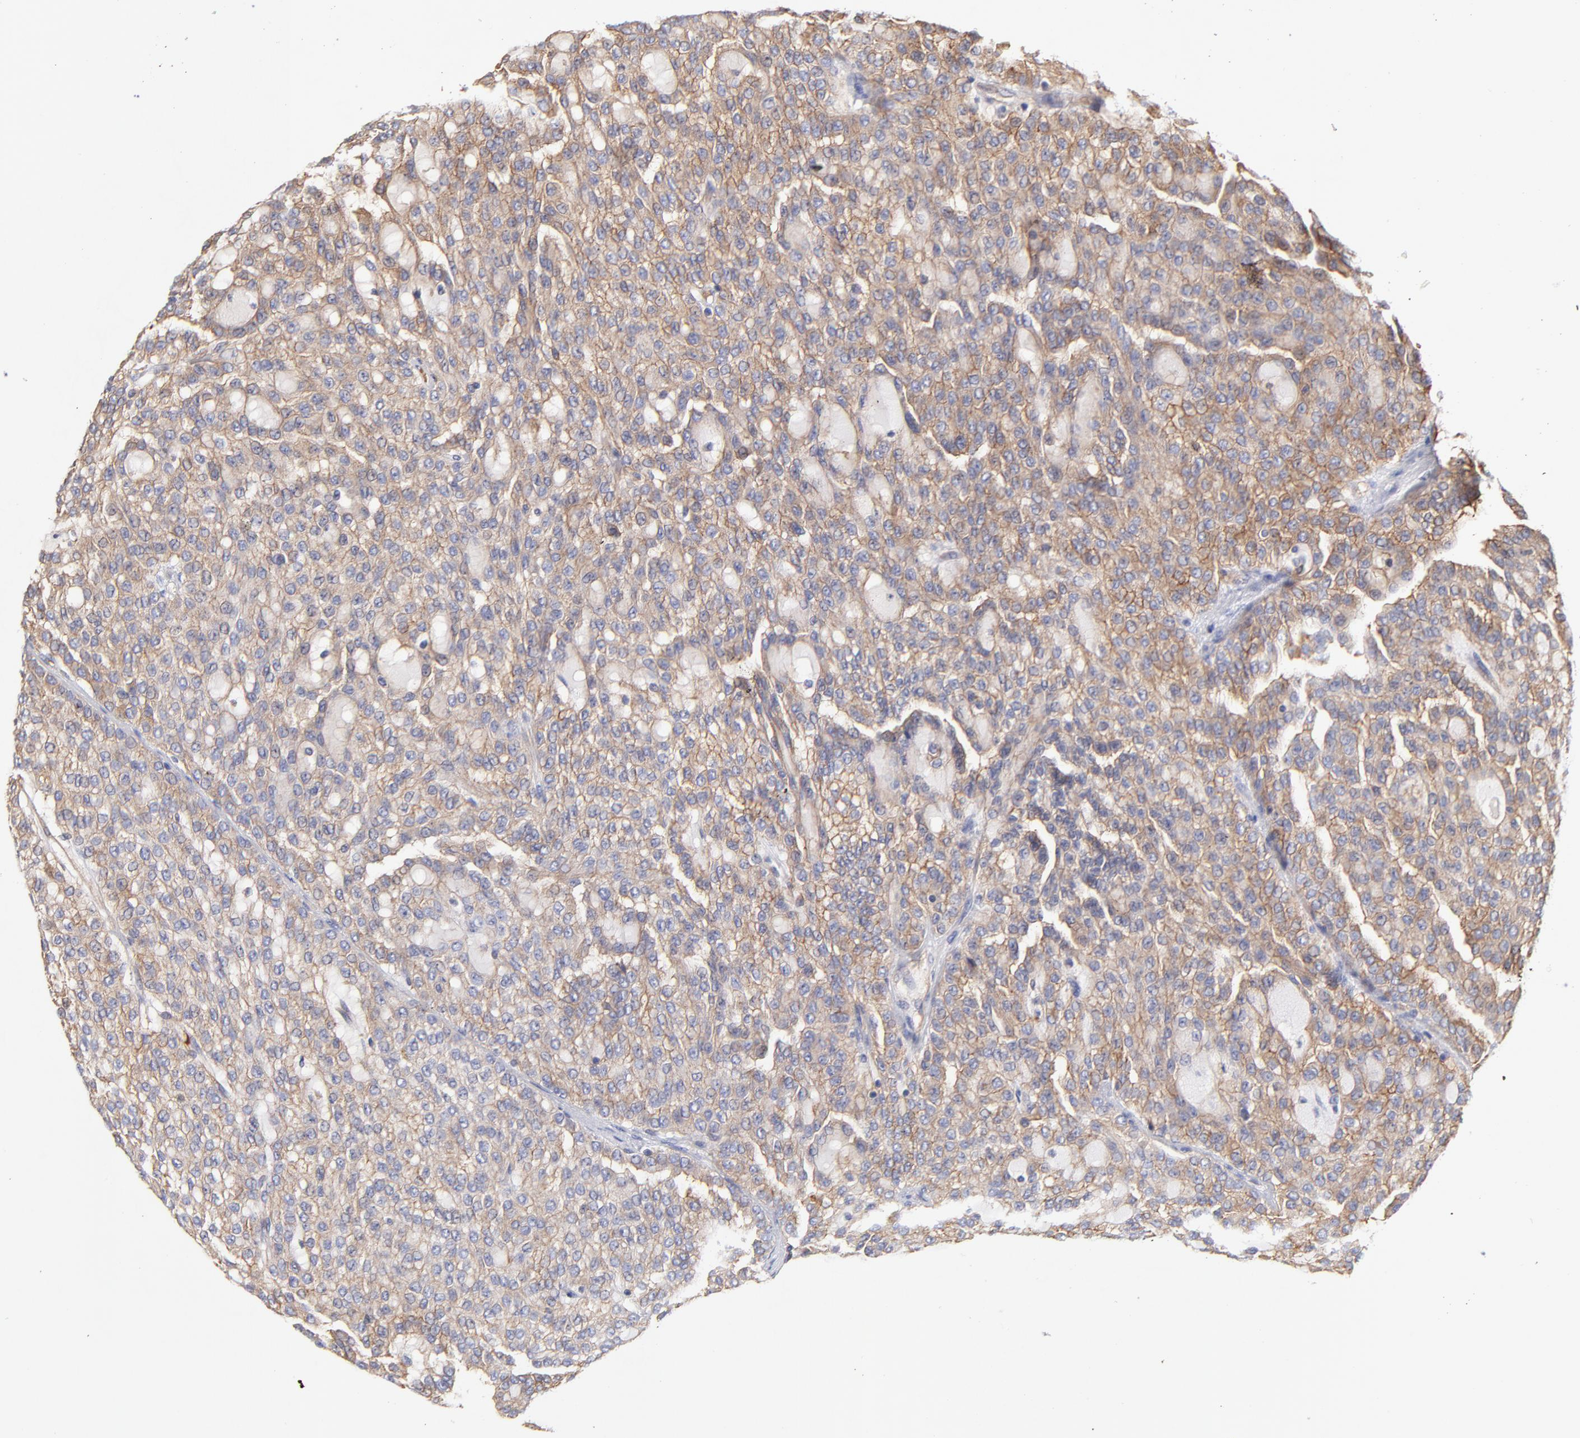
{"staining": {"intensity": "moderate", "quantity": "25%-75%", "location": "cytoplasmic/membranous"}, "tissue": "renal cancer", "cell_type": "Tumor cells", "image_type": "cancer", "snomed": [{"axis": "morphology", "description": "Adenocarcinoma, NOS"}, {"axis": "topography", "description": "Kidney"}], "caption": "An immunohistochemistry (IHC) micrograph of neoplastic tissue is shown. Protein staining in brown shows moderate cytoplasmic/membranous positivity in adenocarcinoma (renal) within tumor cells.", "gene": "CD2AP", "patient": {"sex": "male", "age": 63}}